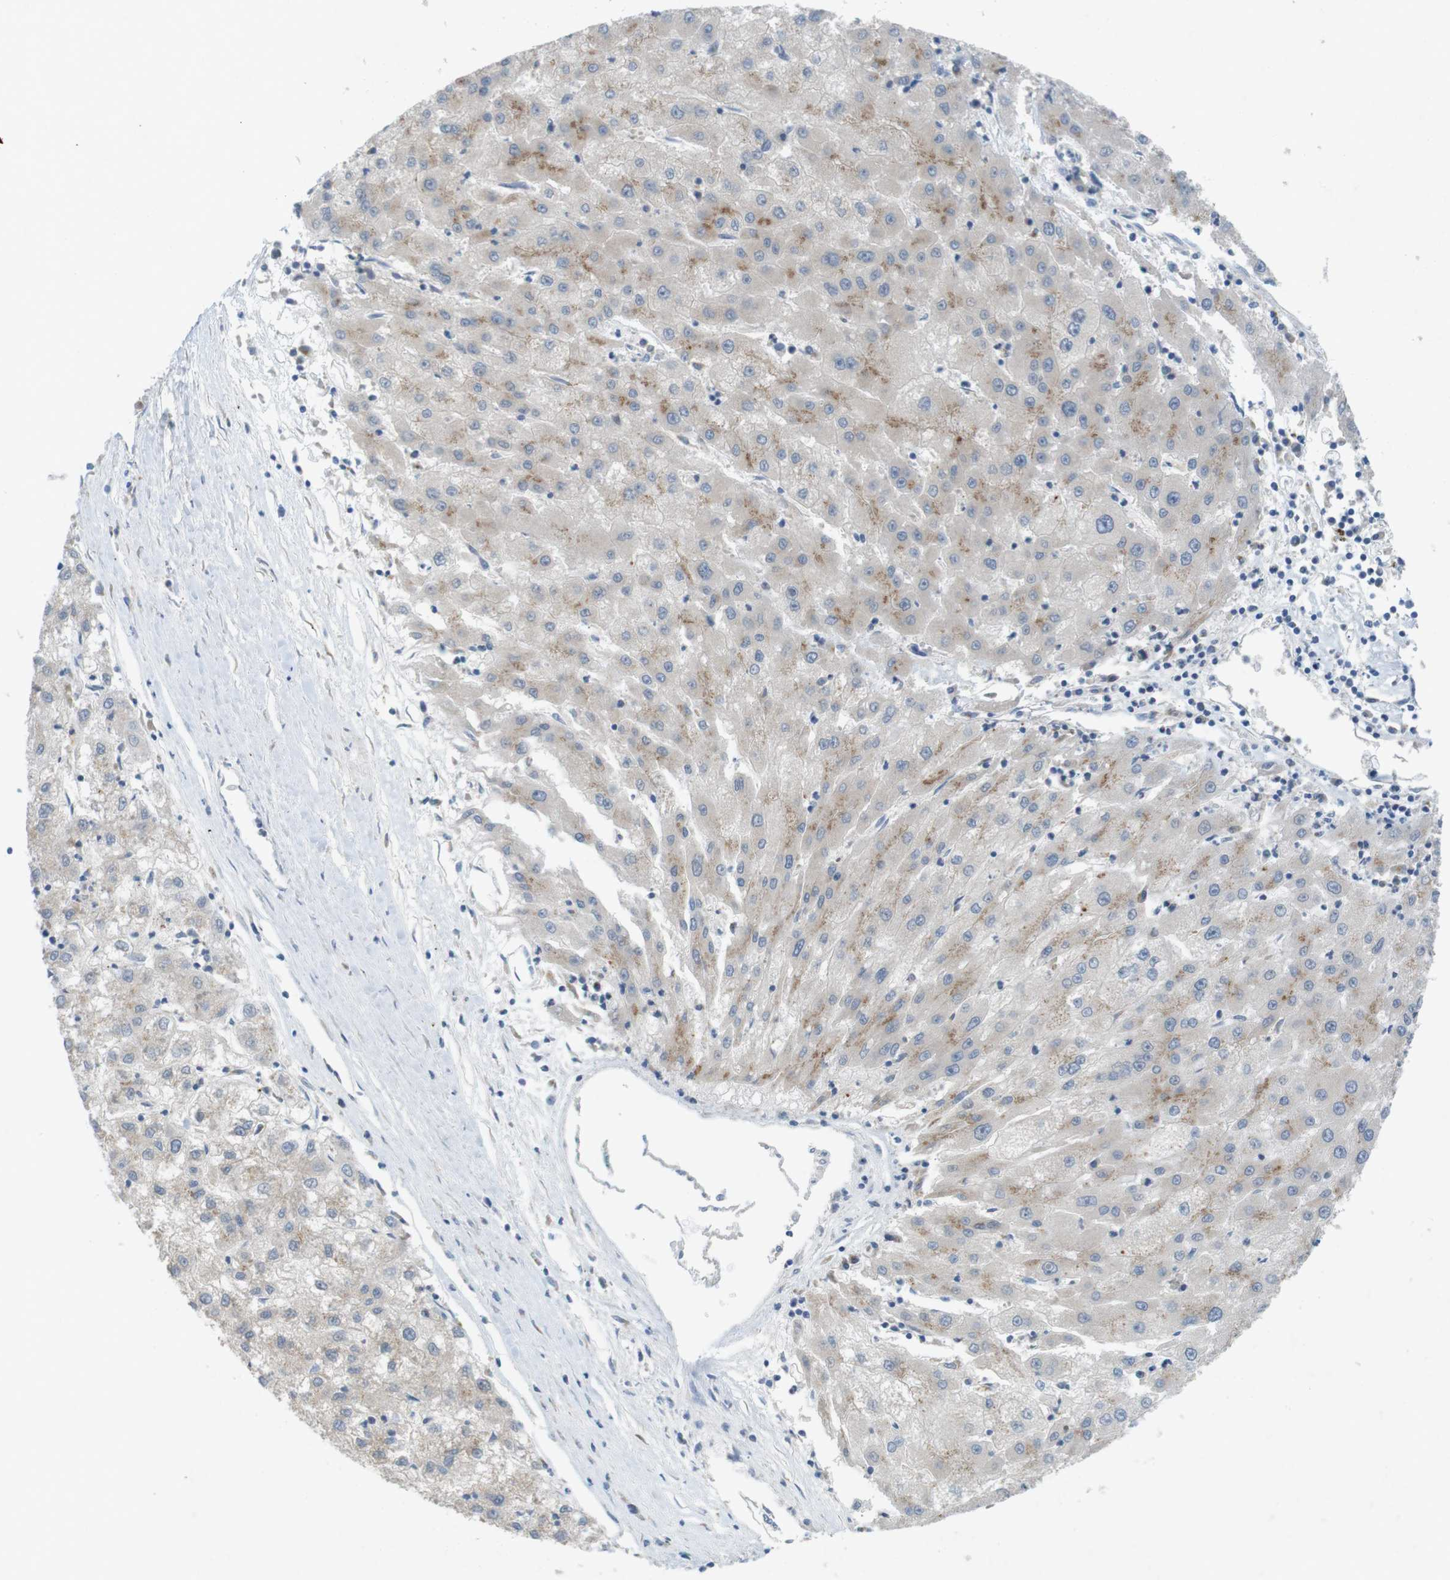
{"staining": {"intensity": "moderate", "quantity": "<25%", "location": "cytoplasmic/membranous"}, "tissue": "liver cancer", "cell_type": "Tumor cells", "image_type": "cancer", "snomed": [{"axis": "morphology", "description": "Carcinoma, Hepatocellular, NOS"}, {"axis": "topography", "description": "Liver"}], "caption": "A high-resolution histopathology image shows immunohistochemistry (IHC) staining of liver cancer, which exhibits moderate cytoplasmic/membranous staining in about <25% of tumor cells.", "gene": "YIPF3", "patient": {"sex": "male", "age": 72}}